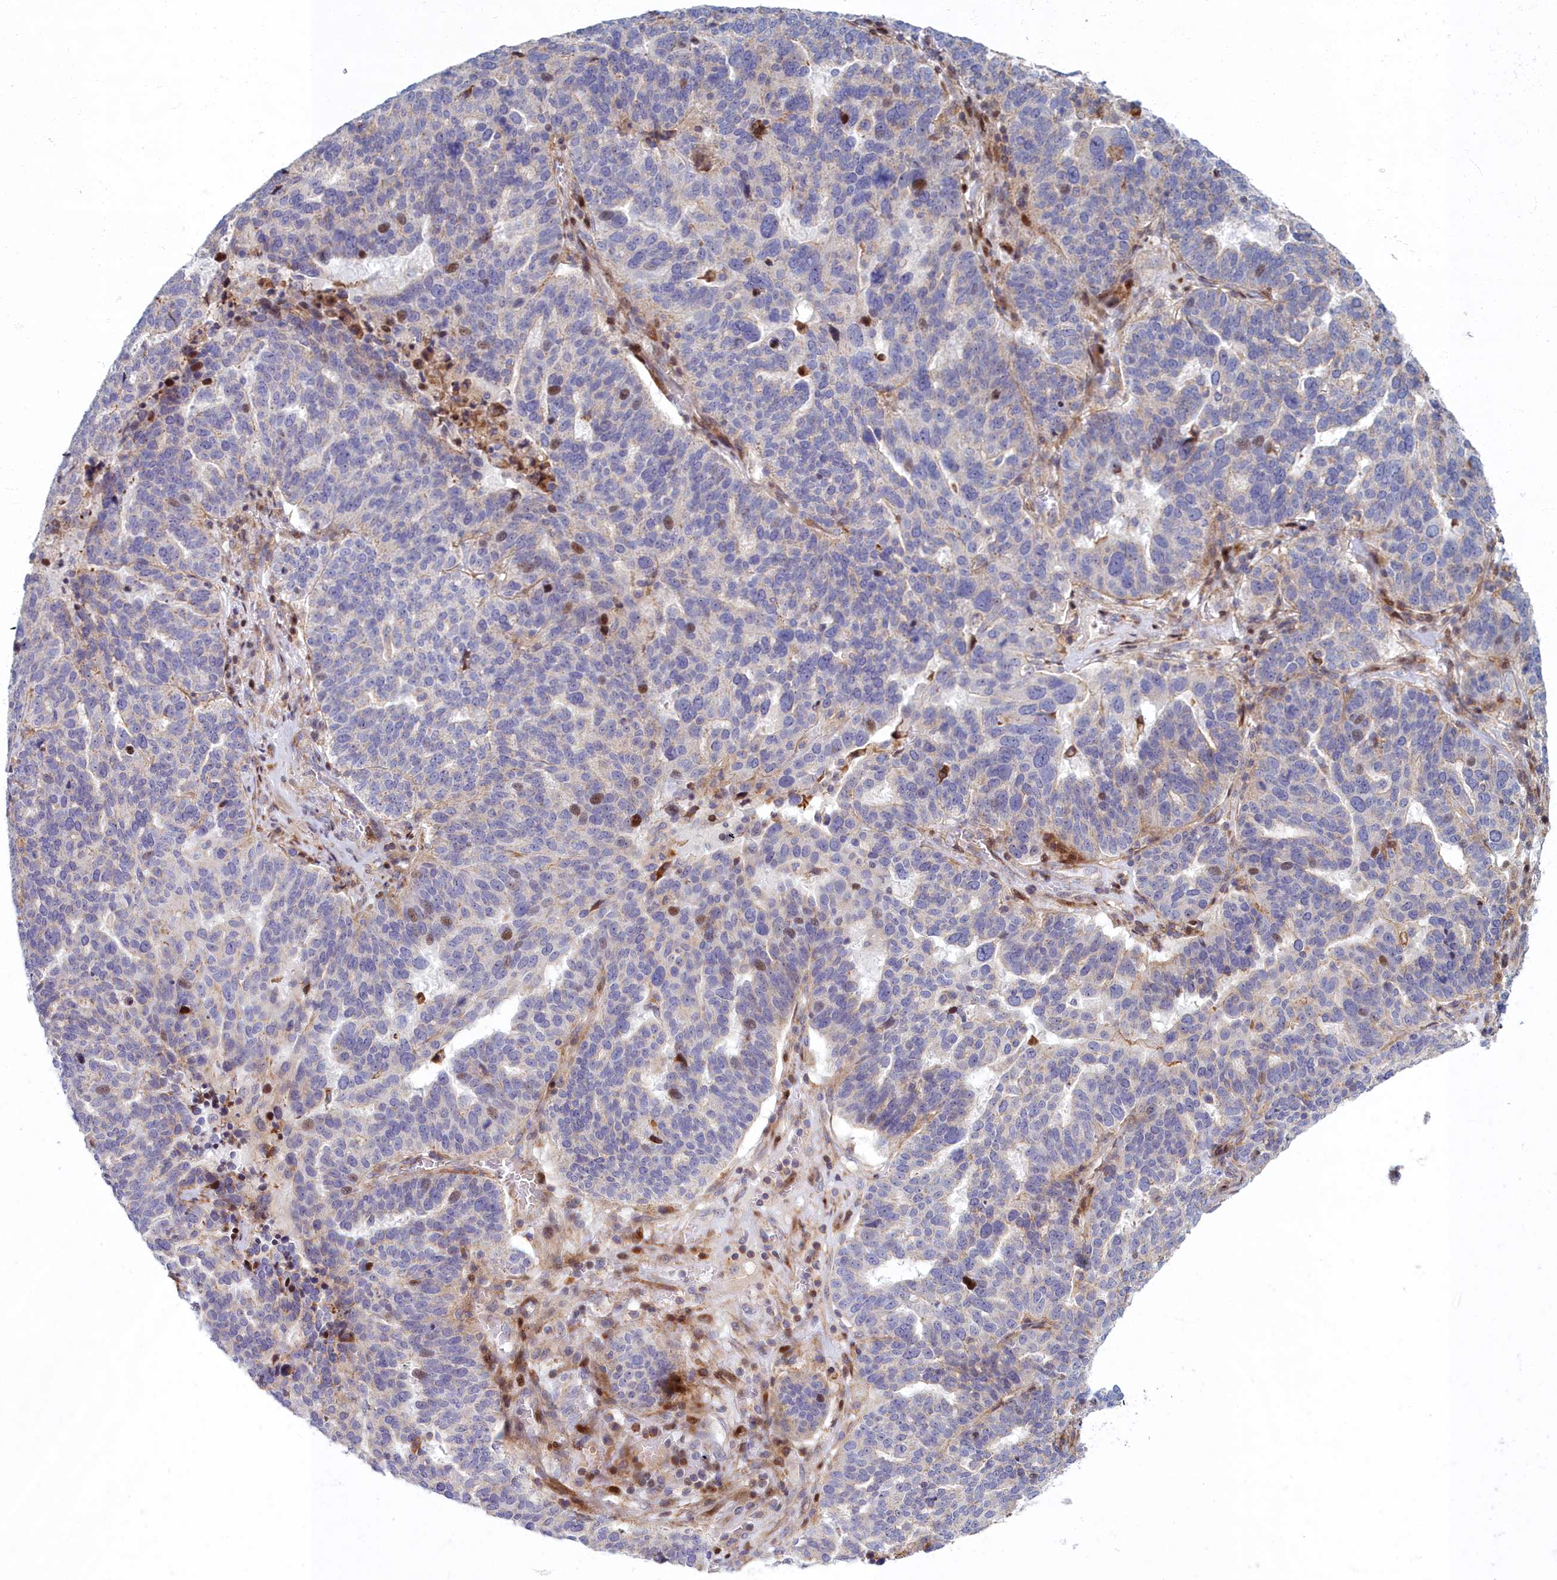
{"staining": {"intensity": "moderate", "quantity": "<25%", "location": "nuclear"}, "tissue": "ovarian cancer", "cell_type": "Tumor cells", "image_type": "cancer", "snomed": [{"axis": "morphology", "description": "Cystadenocarcinoma, serous, NOS"}, {"axis": "topography", "description": "Ovary"}], "caption": "Brown immunohistochemical staining in ovarian cancer (serous cystadenocarcinoma) displays moderate nuclear staining in about <25% of tumor cells.", "gene": "C15orf40", "patient": {"sex": "female", "age": 59}}